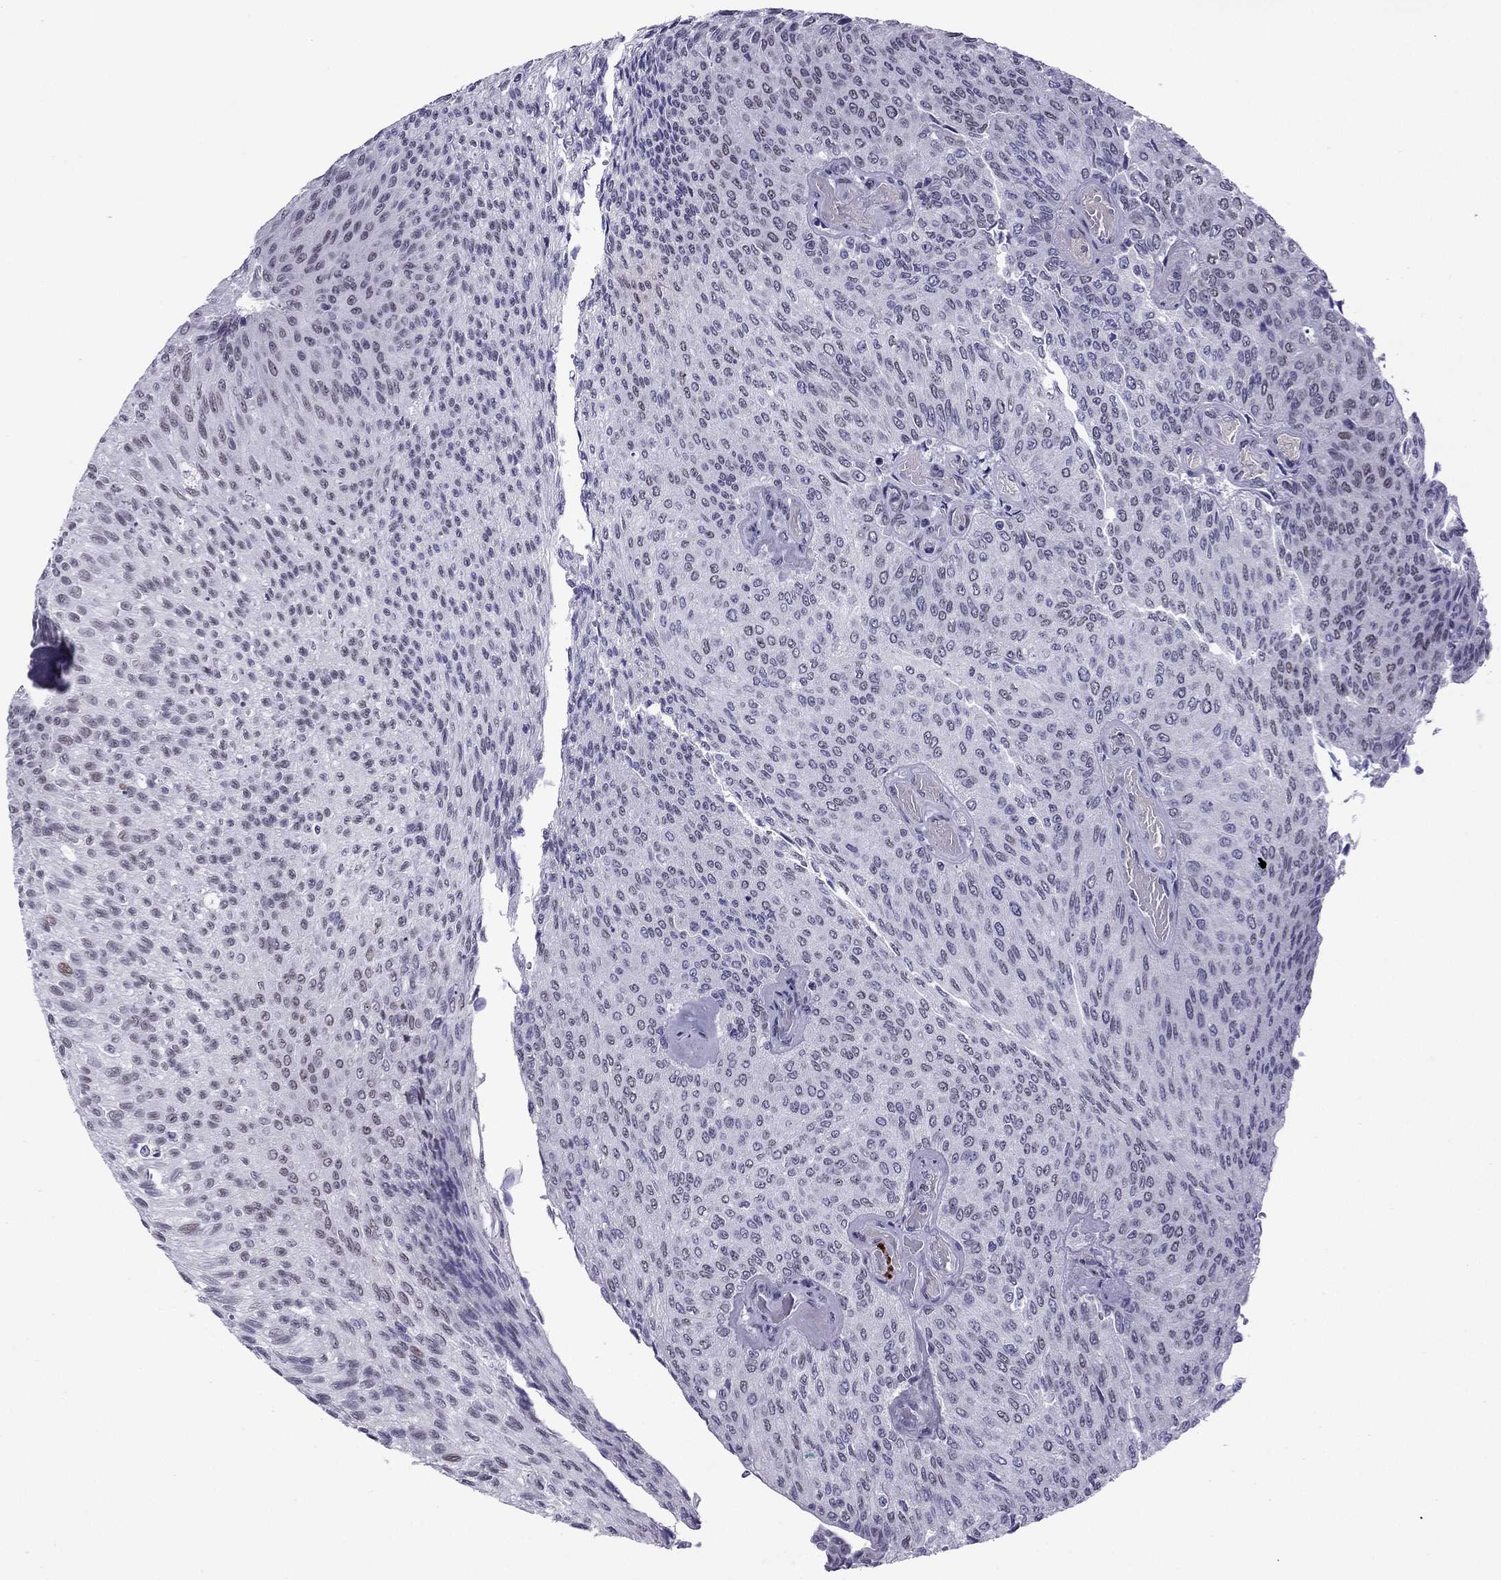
{"staining": {"intensity": "negative", "quantity": "none", "location": "none"}, "tissue": "urothelial cancer", "cell_type": "Tumor cells", "image_type": "cancer", "snomed": [{"axis": "morphology", "description": "Urothelial carcinoma, Low grade"}, {"axis": "topography", "description": "Ureter, NOS"}, {"axis": "topography", "description": "Urinary bladder"}], "caption": "DAB immunohistochemical staining of urothelial cancer displays no significant staining in tumor cells.", "gene": "MYLK3", "patient": {"sex": "male", "age": 78}}